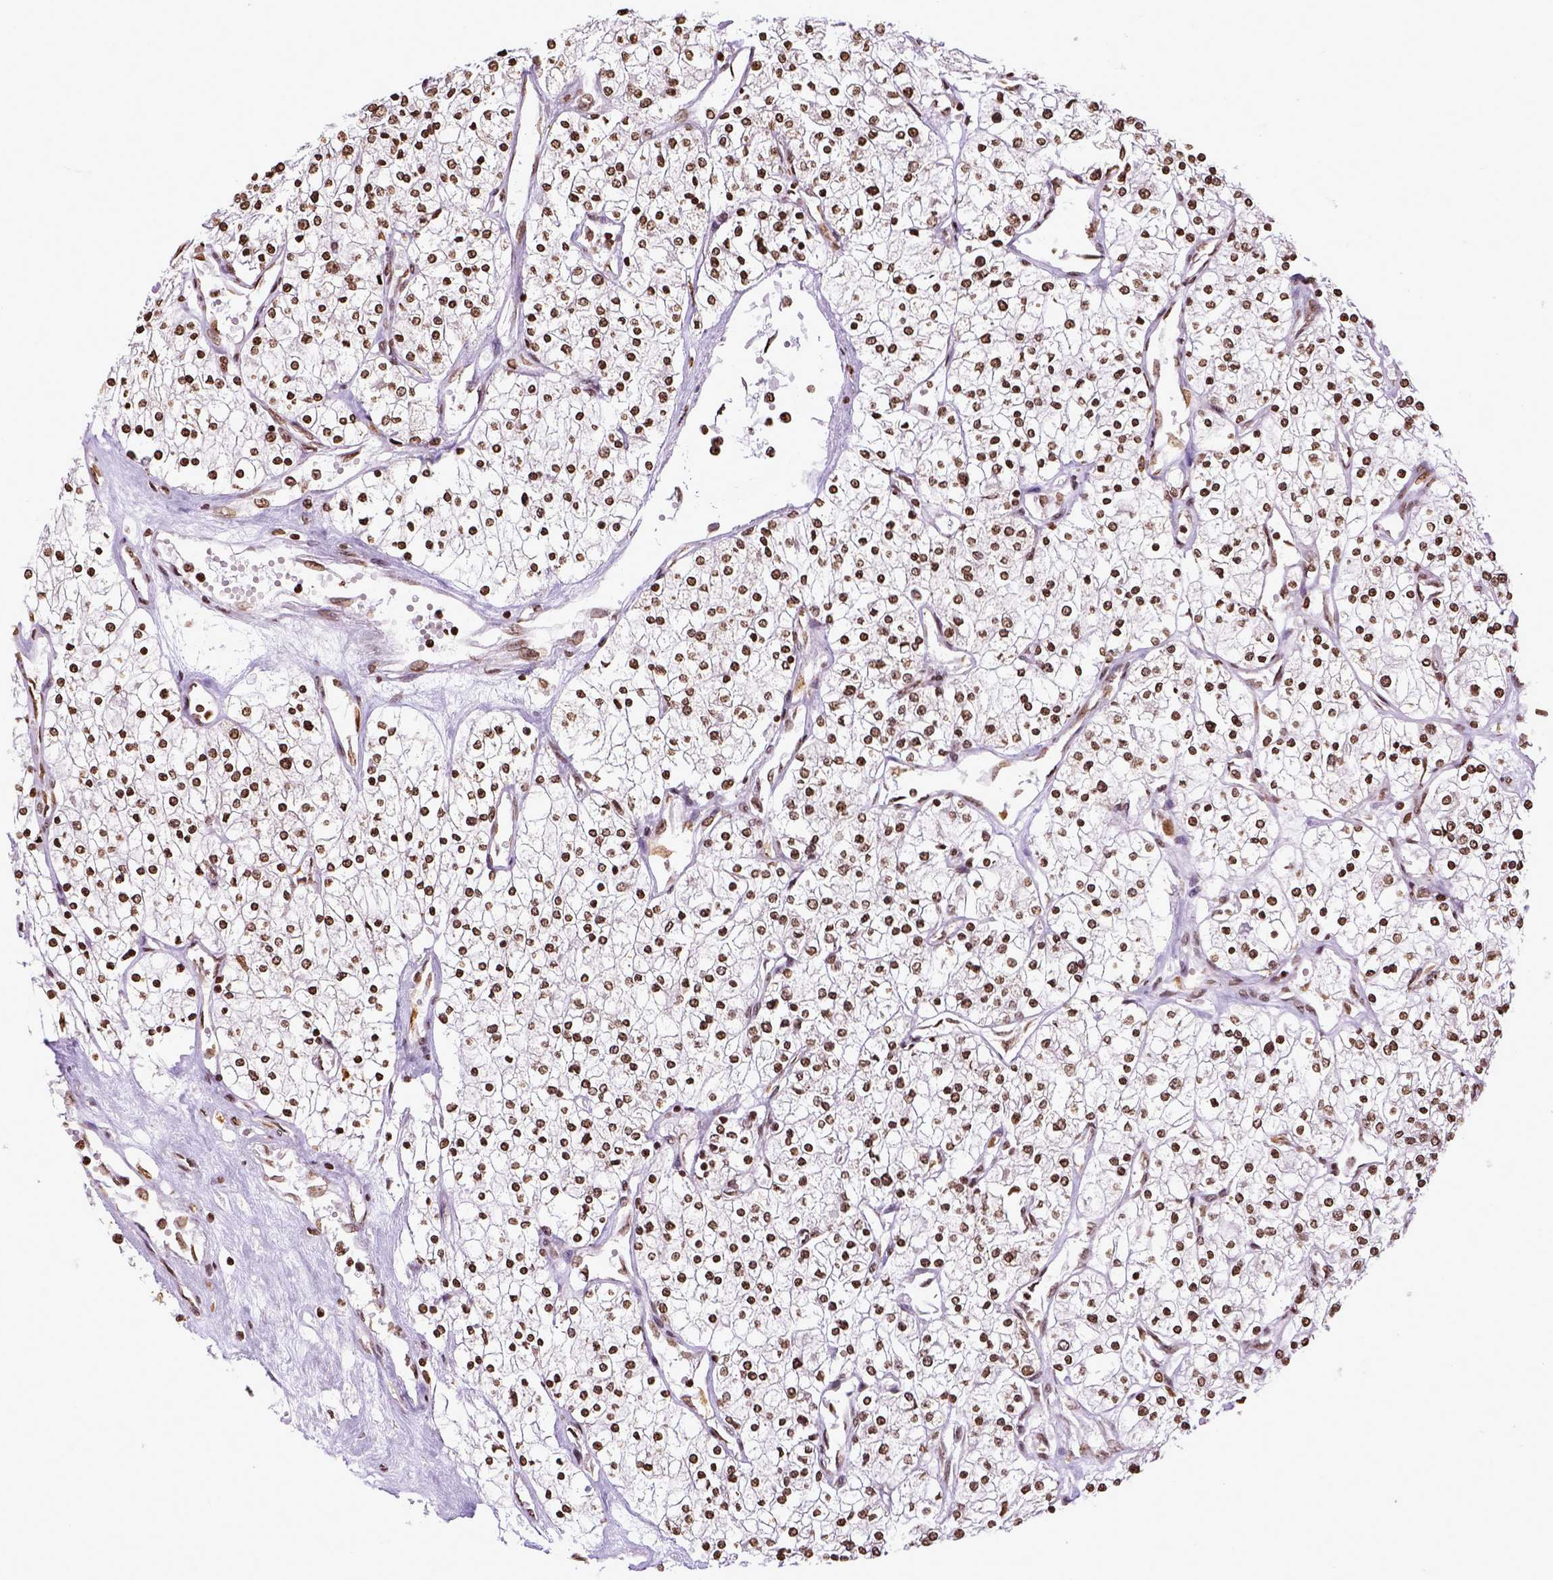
{"staining": {"intensity": "strong", "quantity": ">75%", "location": "nuclear"}, "tissue": "renal cancer", "cell_type": "Tumor cells", "image_type": "cancer", "snomed": [{"axis": "morphology", "description": "Adenocarcinoma, NOS"}, {"axis": "topography", "description": "Kidney"}], "caption": "A histopathology image of renal cancer (adenocarcinoma) stained for a protein exhibits strong nuclear brown staining in tumor cells.", "gene": "ZNF75D", "patient": {"sex": "male", "age": 80}}